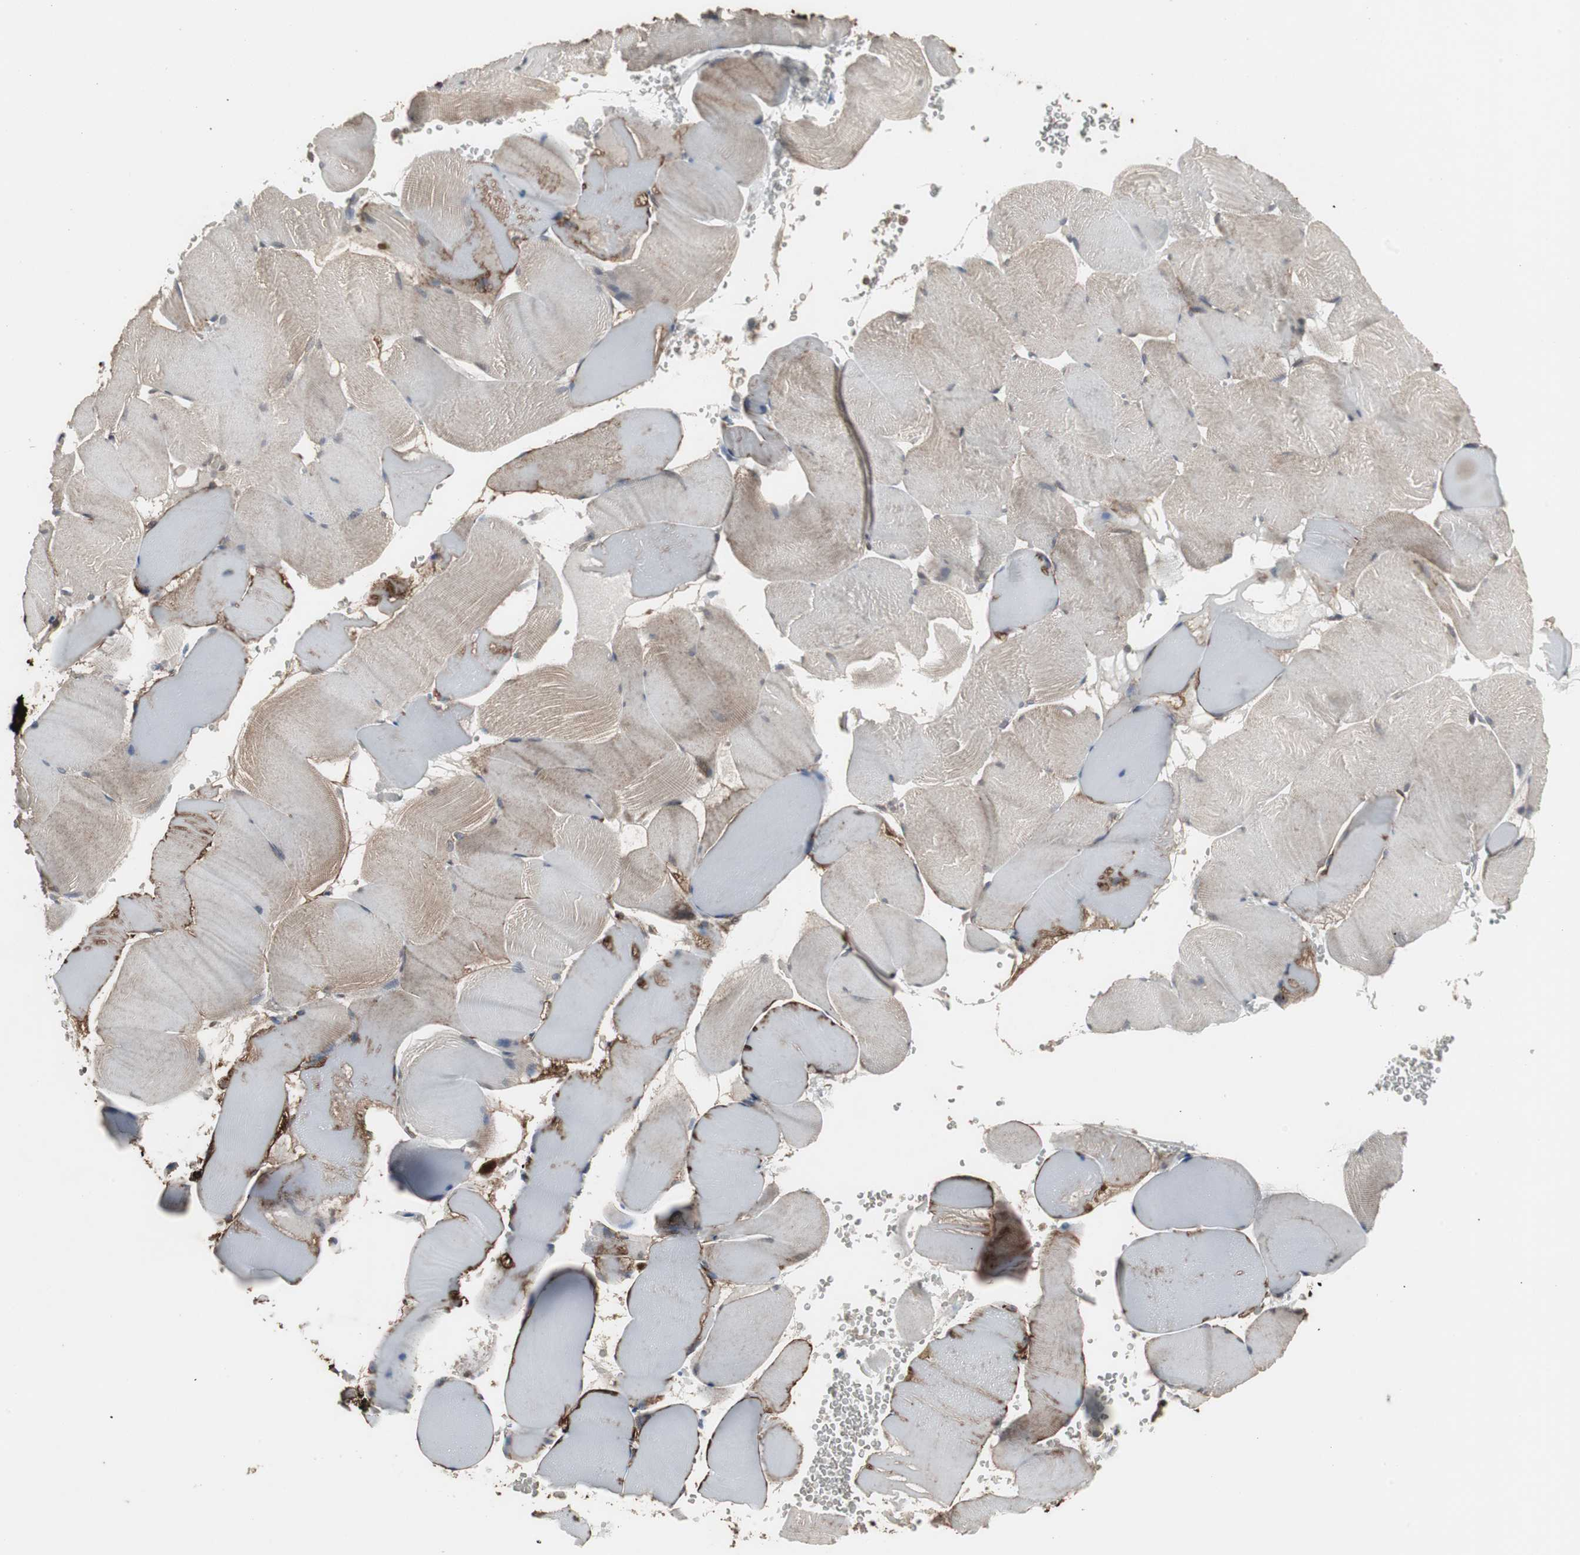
{"staining": {"intensity": "weak", "quantity": "25%-75%", "location": "cytoplasmic/membranous"}, "tissue": "skeletal muscle", "cell_type": "Myocytes", "image_type": "normal", "snomed": [{"axis": "morphology", "description": "Normal tissue, NOS"}, {"axis": "topography", "description": "Skeletal muscle"}], "caption": "Immunohistochemistry (DAB (3,3'-diaminobenzidine)) staining of normal human skeletal muscle exhibits weak cytoplasmic/membranous protein staining in about 25%-75% of myocytes.", "gene": "ATP2B2", "patient": {"sex": "male", "age": 62}}